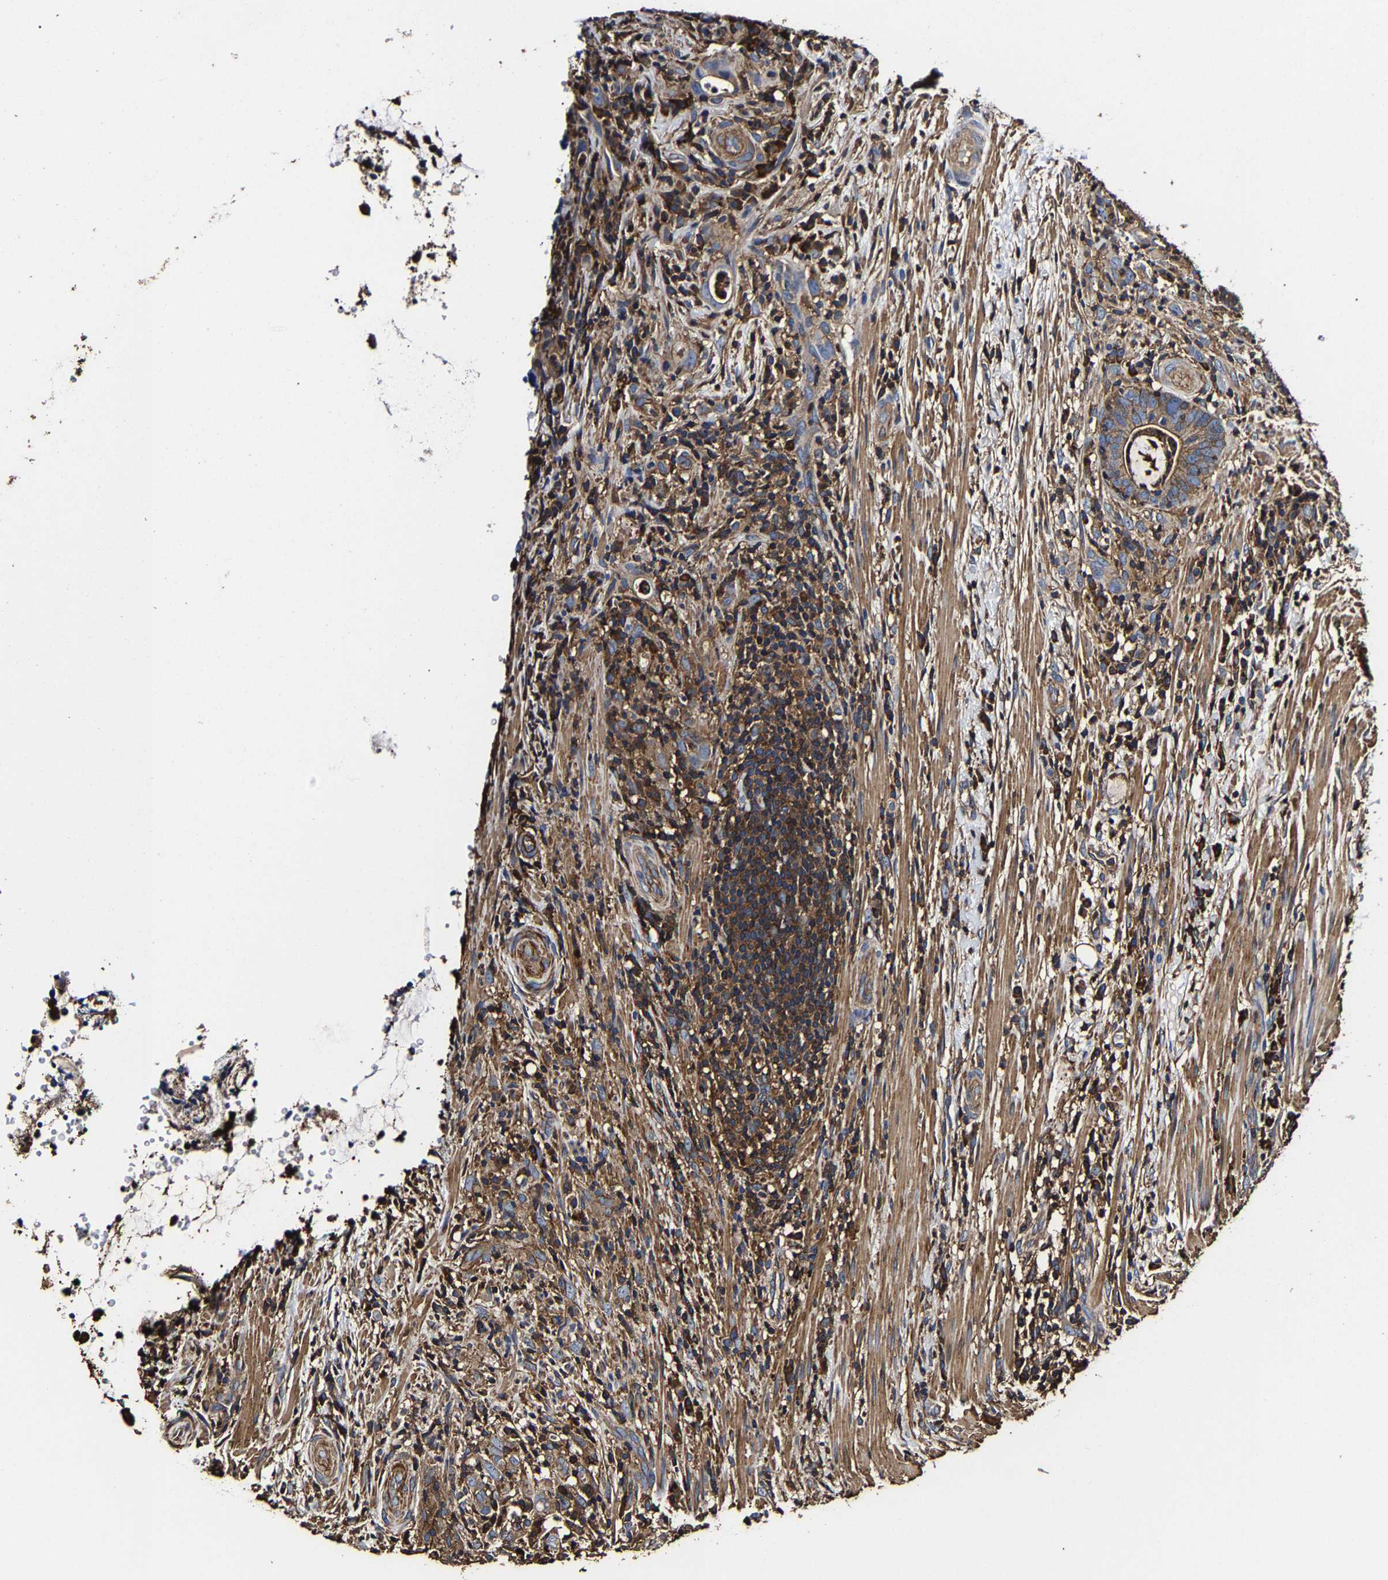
{"staining": {"intensity": "moderate", "quantity": ">75%", "location": "cytoplasmic/membranous"}, "tissue": "colorectal cancer", "cell_type": "Tumor cells", "image_type": "cancer", "snomed": [{"axis": "morphology", "description": "Adenocarcinoma, NOS"}, {"axis": "topography", "description": "Colon"}], "caption": "This photomicrograph shows adenocarcinoma (colorectal) stained with immunohistochemistry (IHC) to label a protein in brown. The cytoplasmic/membranous of tumor cells show moderate positivity for the protein. Nuclei are counter-stained blue.", "gene": "SSH3", "patient": {"sex": "female", "age": 66}}